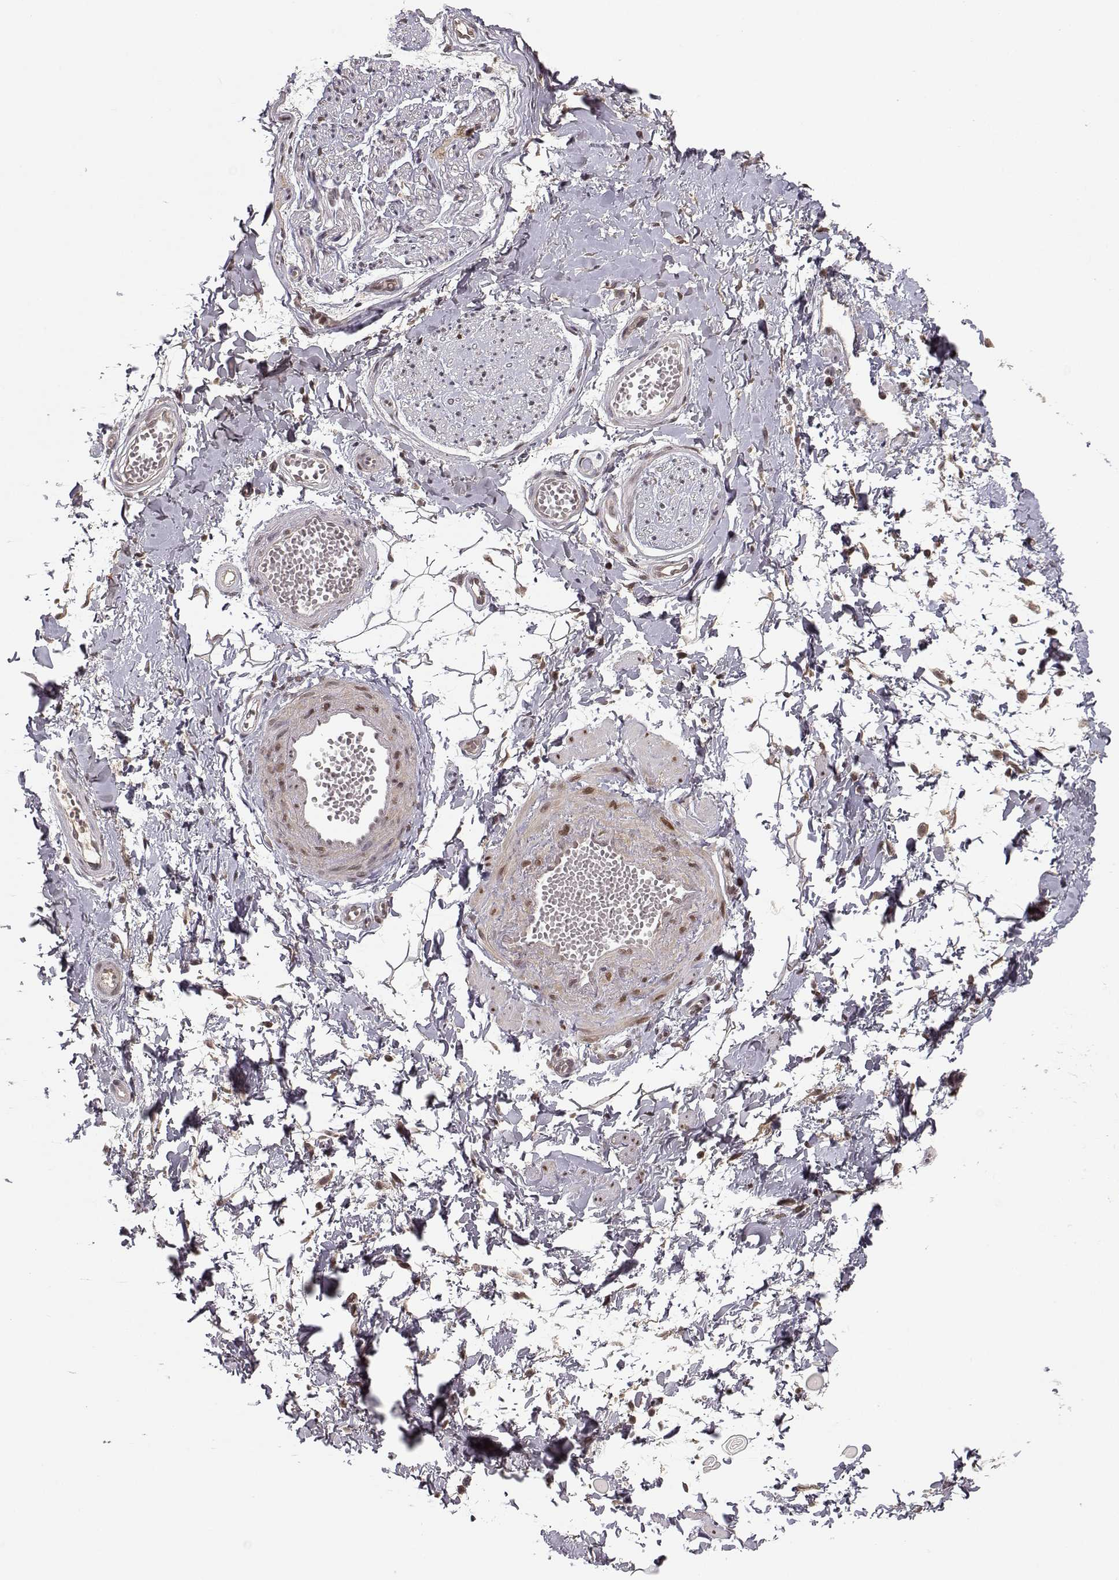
{"staining": {"intensity": "moderate", "quantity": "<25%", "location": "nuclear"}, "tissue": "adipose tissue", "cell_type": "Adipocytes", "image_type": "normal", "snomed": [{"axis": "morphology", "description": "Normal tissue, NOS"}, {"axis": "topography", "description": "Smooth muscle"}, {"axis": "topography", "description": "Peripheral nerve tissue"}], "caption": "This photomicrograph exhibits immunohistochemistry staining of benign adipose tissue, with low moderate nuclear expression in about <25% of adipocytes.", "gene": "PLEKHG3", "patient": {"sex": "male", "age": 22}}